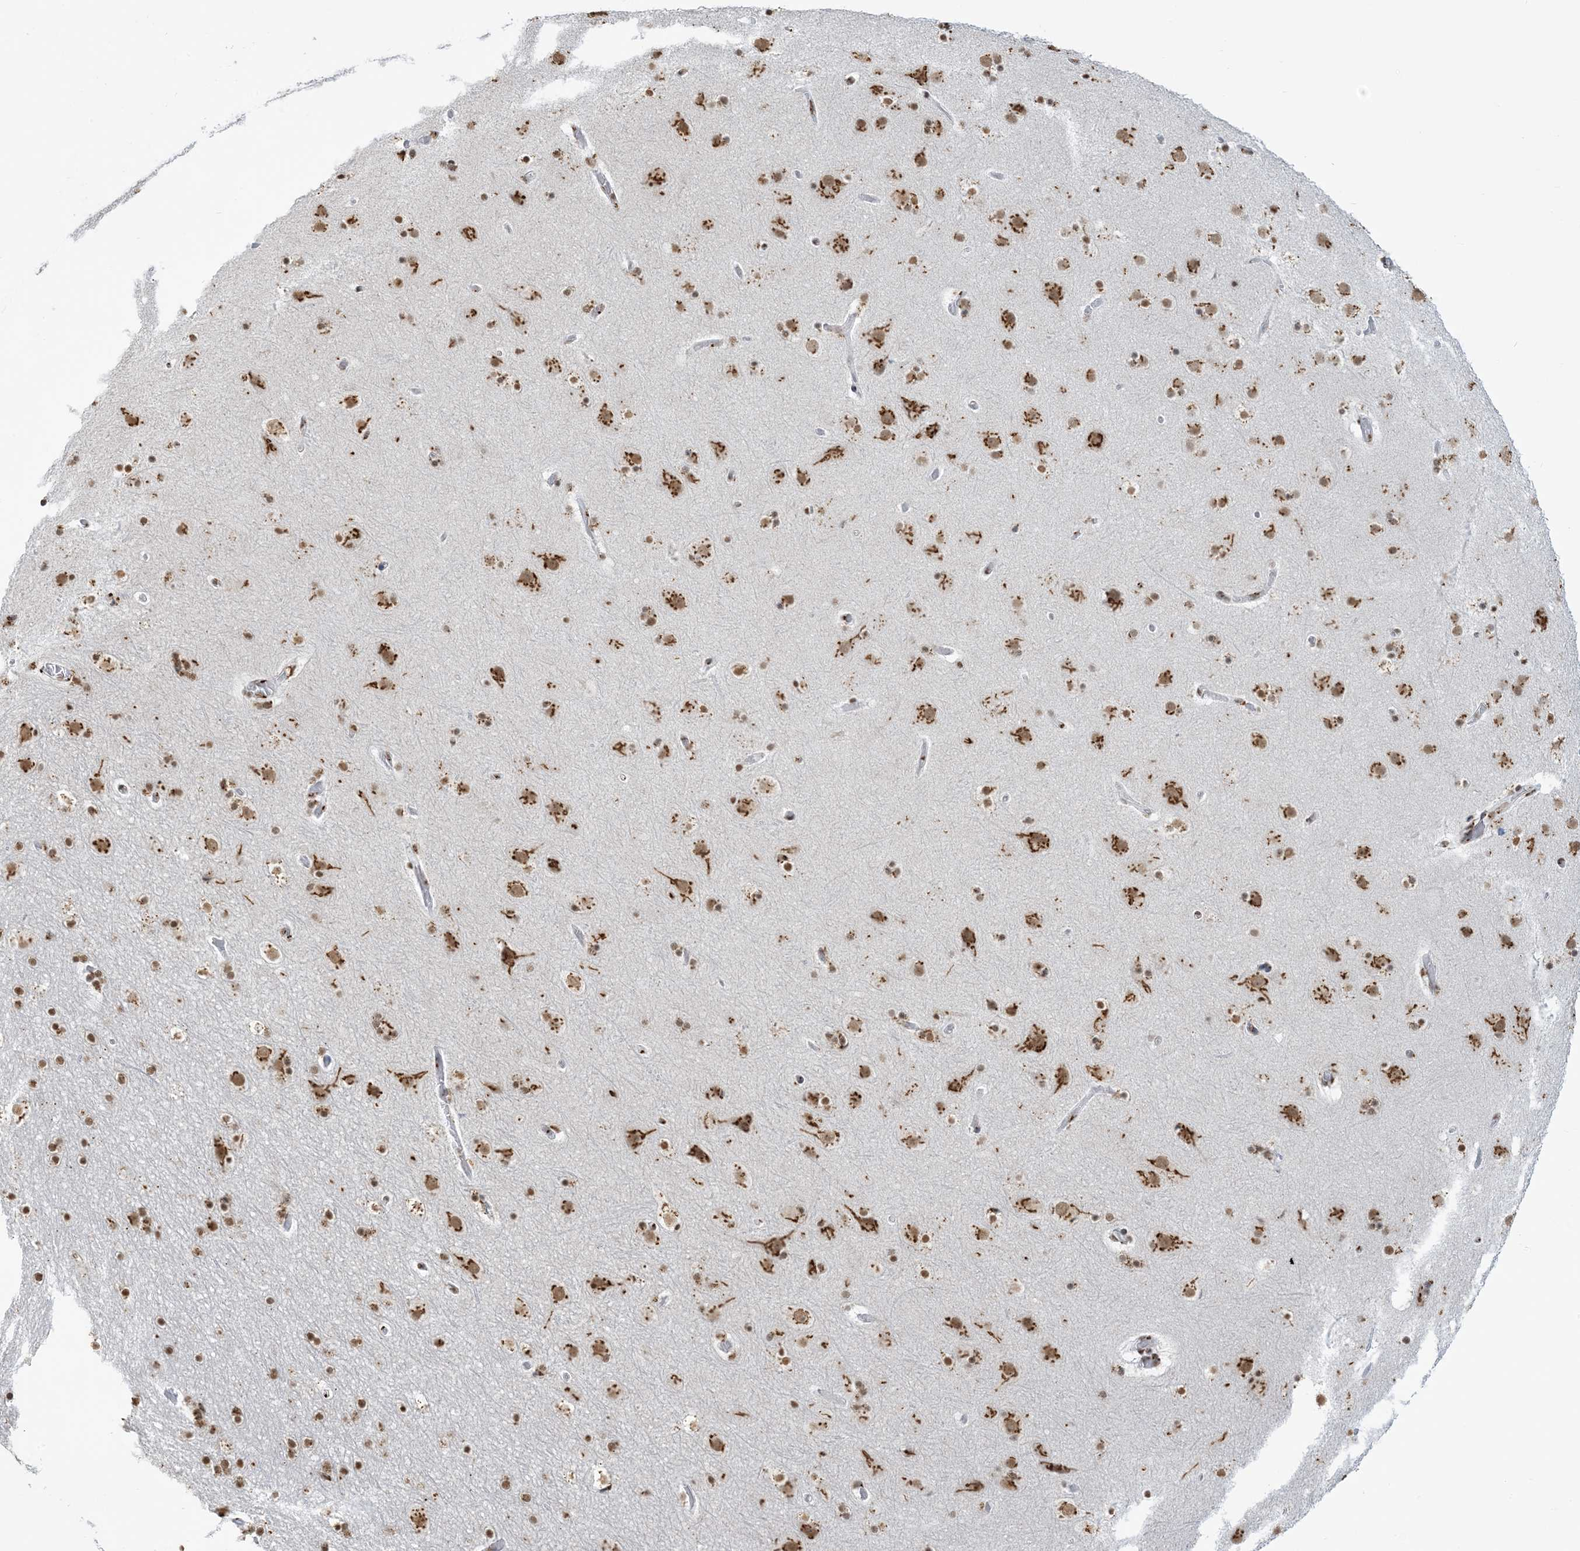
{"staining": {"intensity": "weak", "quantity": "25%-75%", "location": "cytoplasmic/membranous"}, "tissue": "cerebral cortex", "cell_type": "Endothelial cells", "image_type": "normal", "snomed": [{"axis": "morphology", "description": "Normal tissue, NOS"}, {"axis": "topography", "description": "Cerebral cortex"}], "caption": "This photomicrograph shows immunohistochemistry (IHC) staining of benign cerebral cortex, with low weak cytoplasmic/membranous positivity in about 25%-75% of endothelial cells.", "gene": "GPR107", "patient": {"sex": "male", "age": 57}}